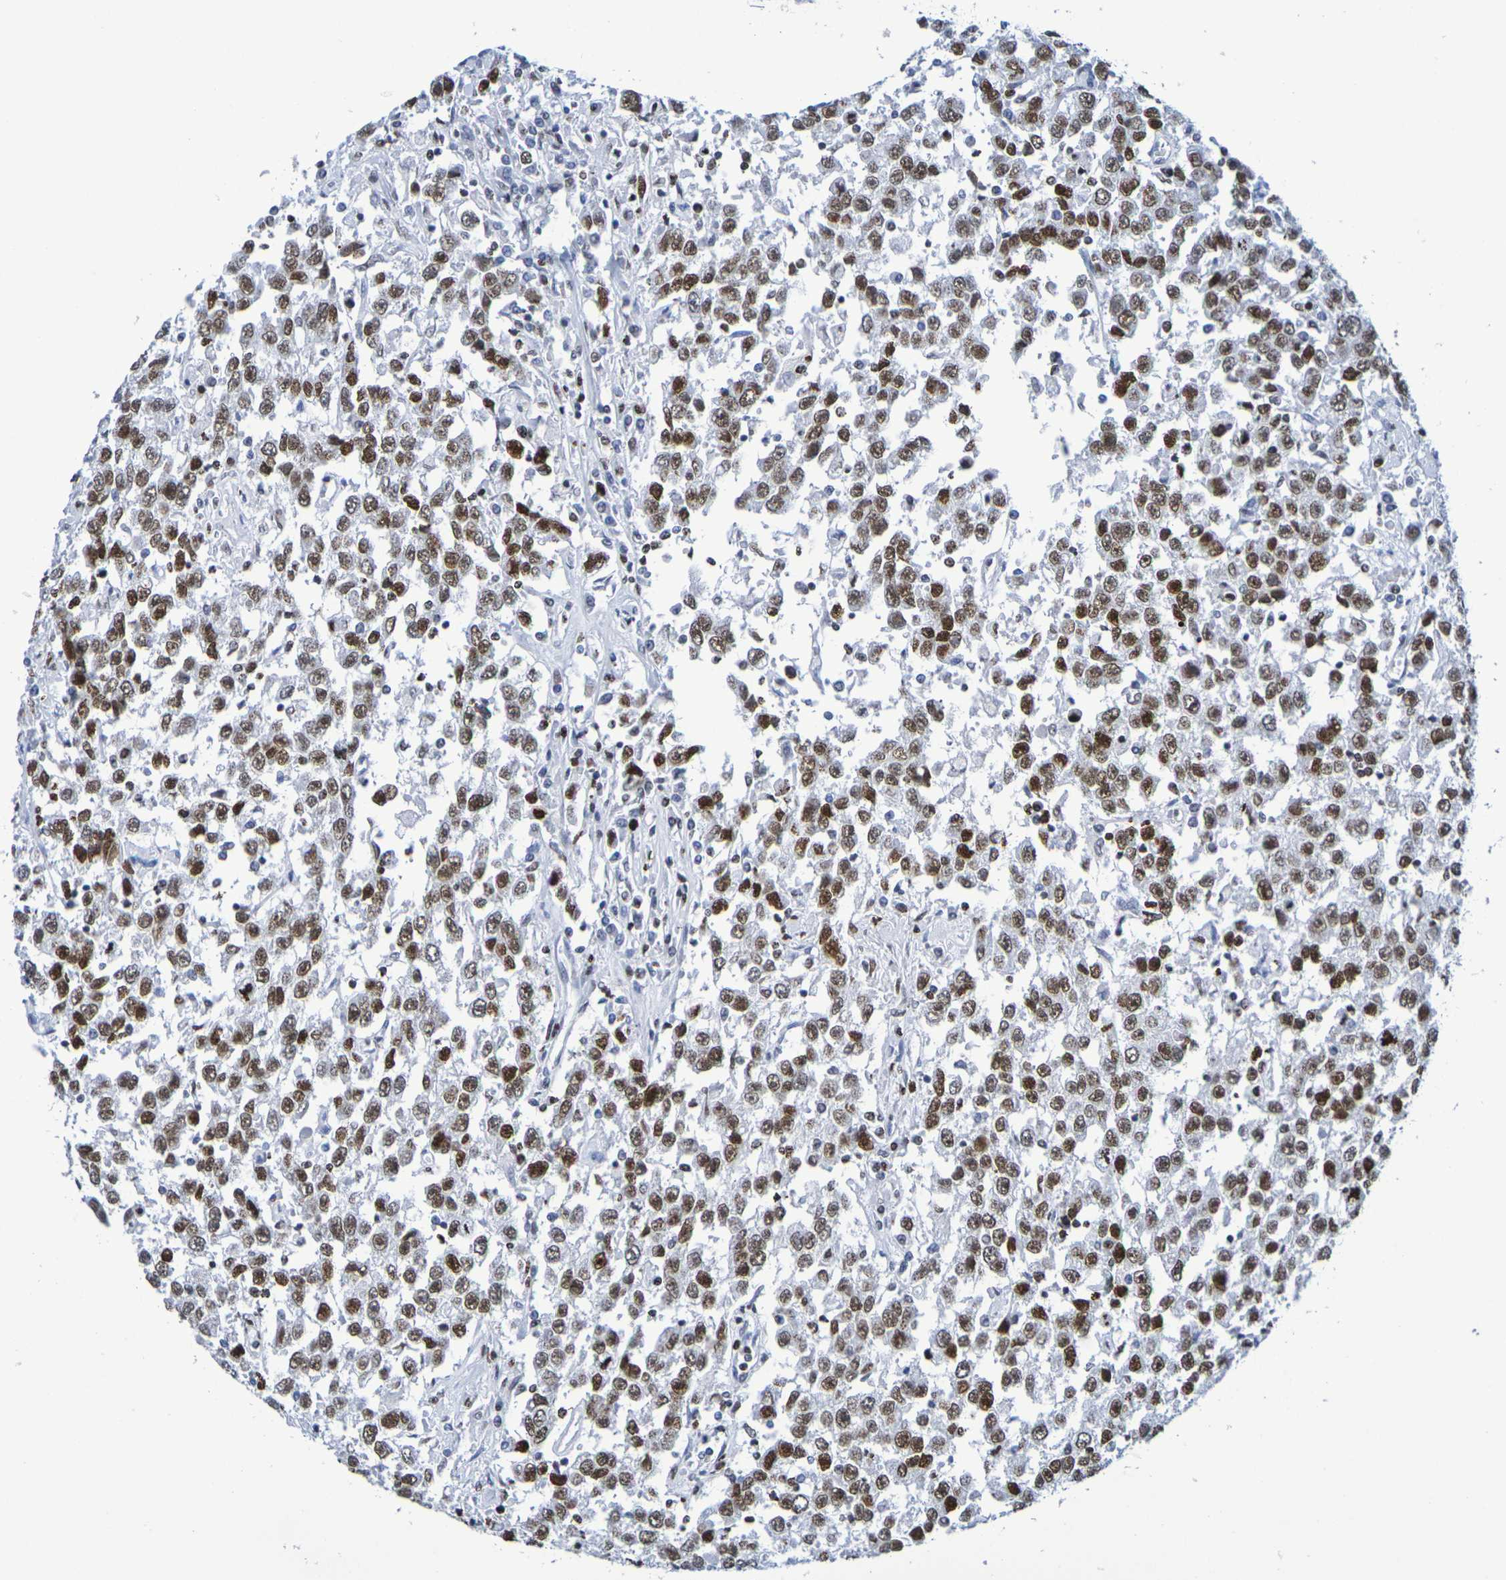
{"staining": {"intensity": "moderate", "quantity": ">75%", "location": "nuclear"}, "tissue": "testis cancer", "cell_type": "Tumor cells", "image_type": "cancer", "snomed": [{"axis": "morphology", "description": "Seminoma, NOS"}, {"axis": "topography", "description": "Testis"}], "caption": "A photomicrograph showing moderate nuclear expression in approximately >75% of tumor cells in testis cancer, as visualized by brown immunohistochemical staining.", "gene": "H1-5", "patient": {"sex": "male", "age": 41}}